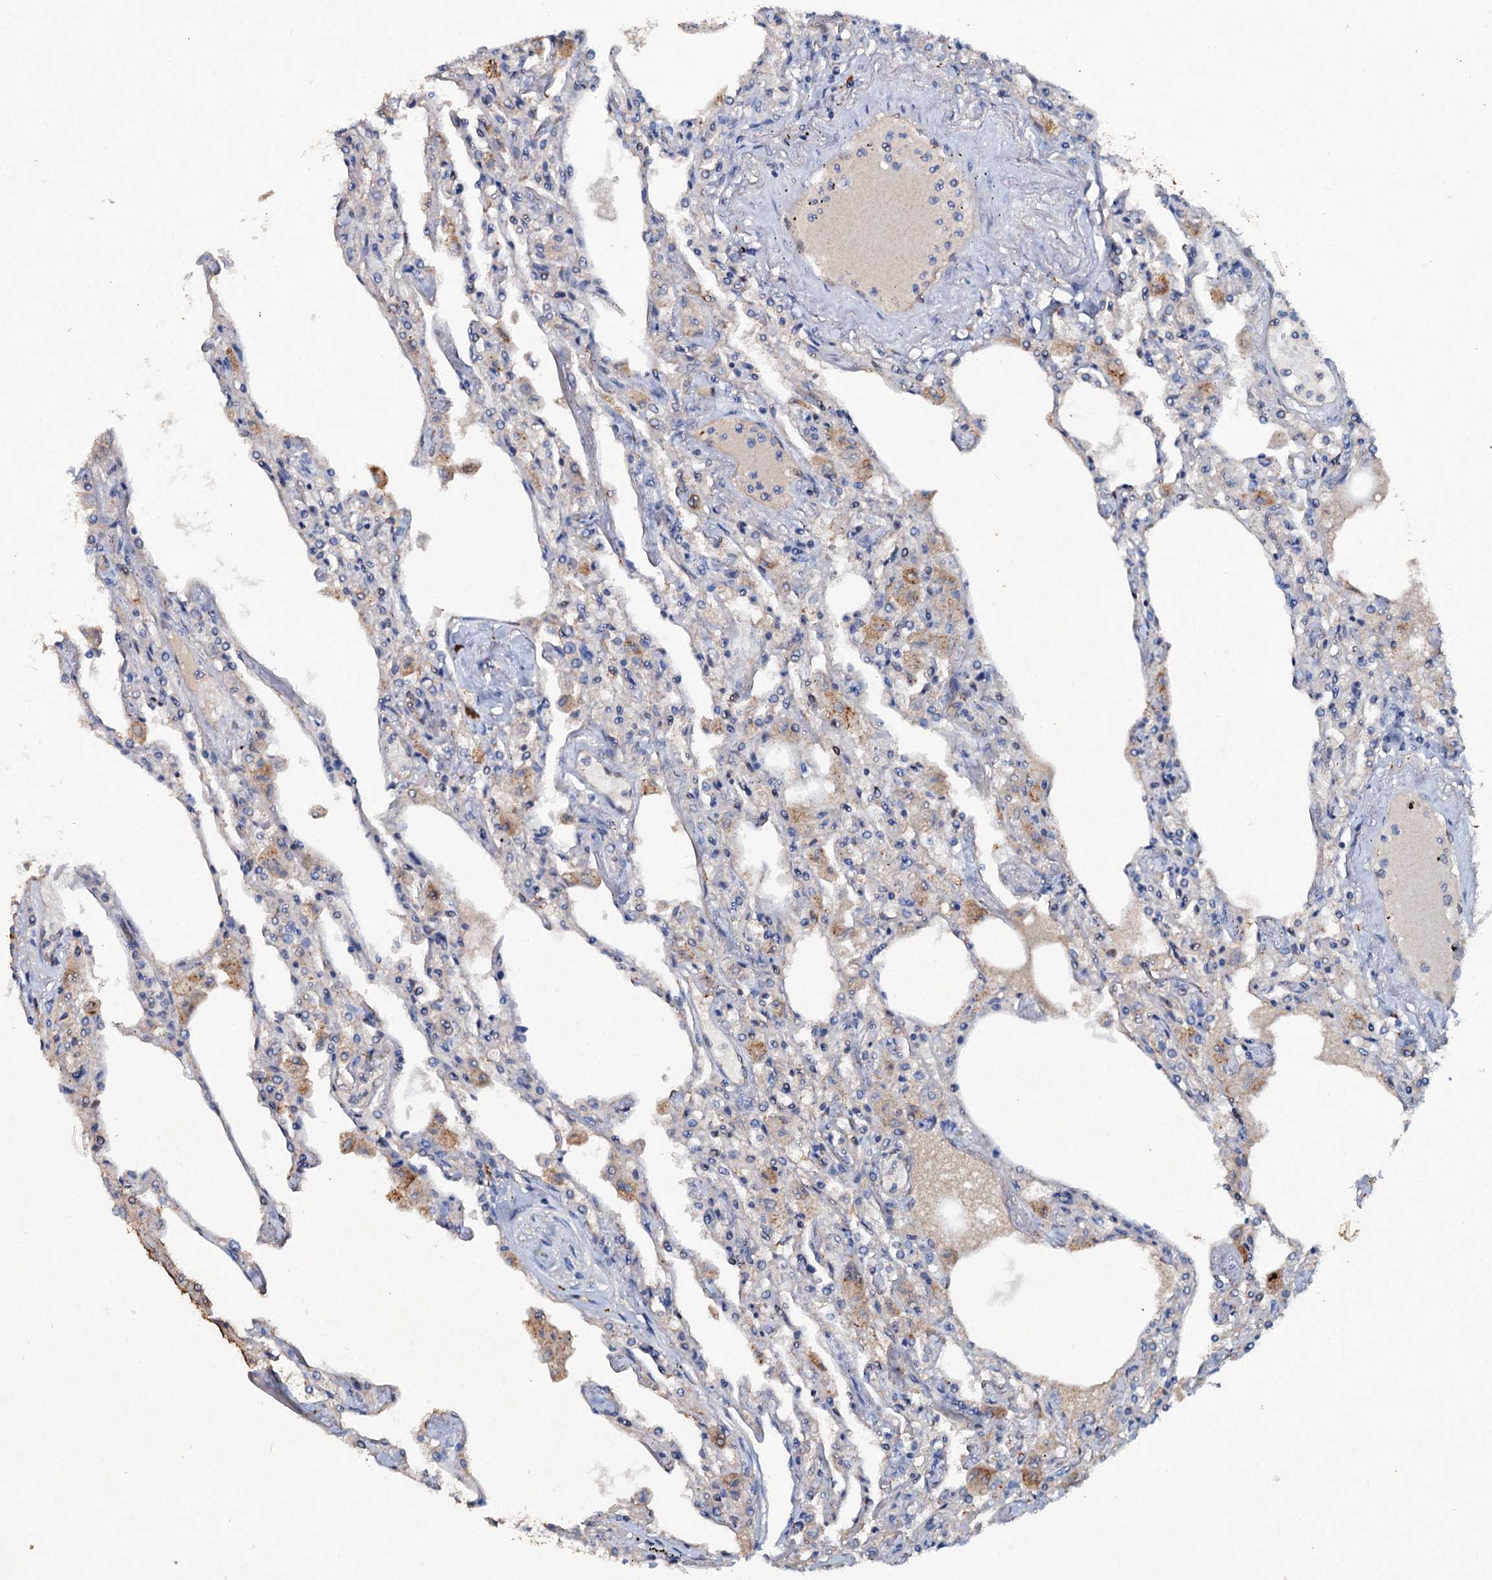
{"staining": {"intensity": "negative", "quantity": "none", "location": "none"}, "tissue": "lung", "cell_type": "Alveolar cells", "image_type": "normal", "snomed": [{"axis": "morphology", "description": "Normal tissue, NOS"}, {"axis": "topography", "description": "Bronchus"}, {"axis": "topography", "description": "Lung"}], "caption": "A high-resolution micrograph shows immunohistochemistry staining of benign lung, which demonstrates no significant positivity in alveolar cells. (Immunohistochemistry, brightfield microscopy, high magnification).", "gene": "IL17RD", "patient": {"sex": "female", "age": 49}}